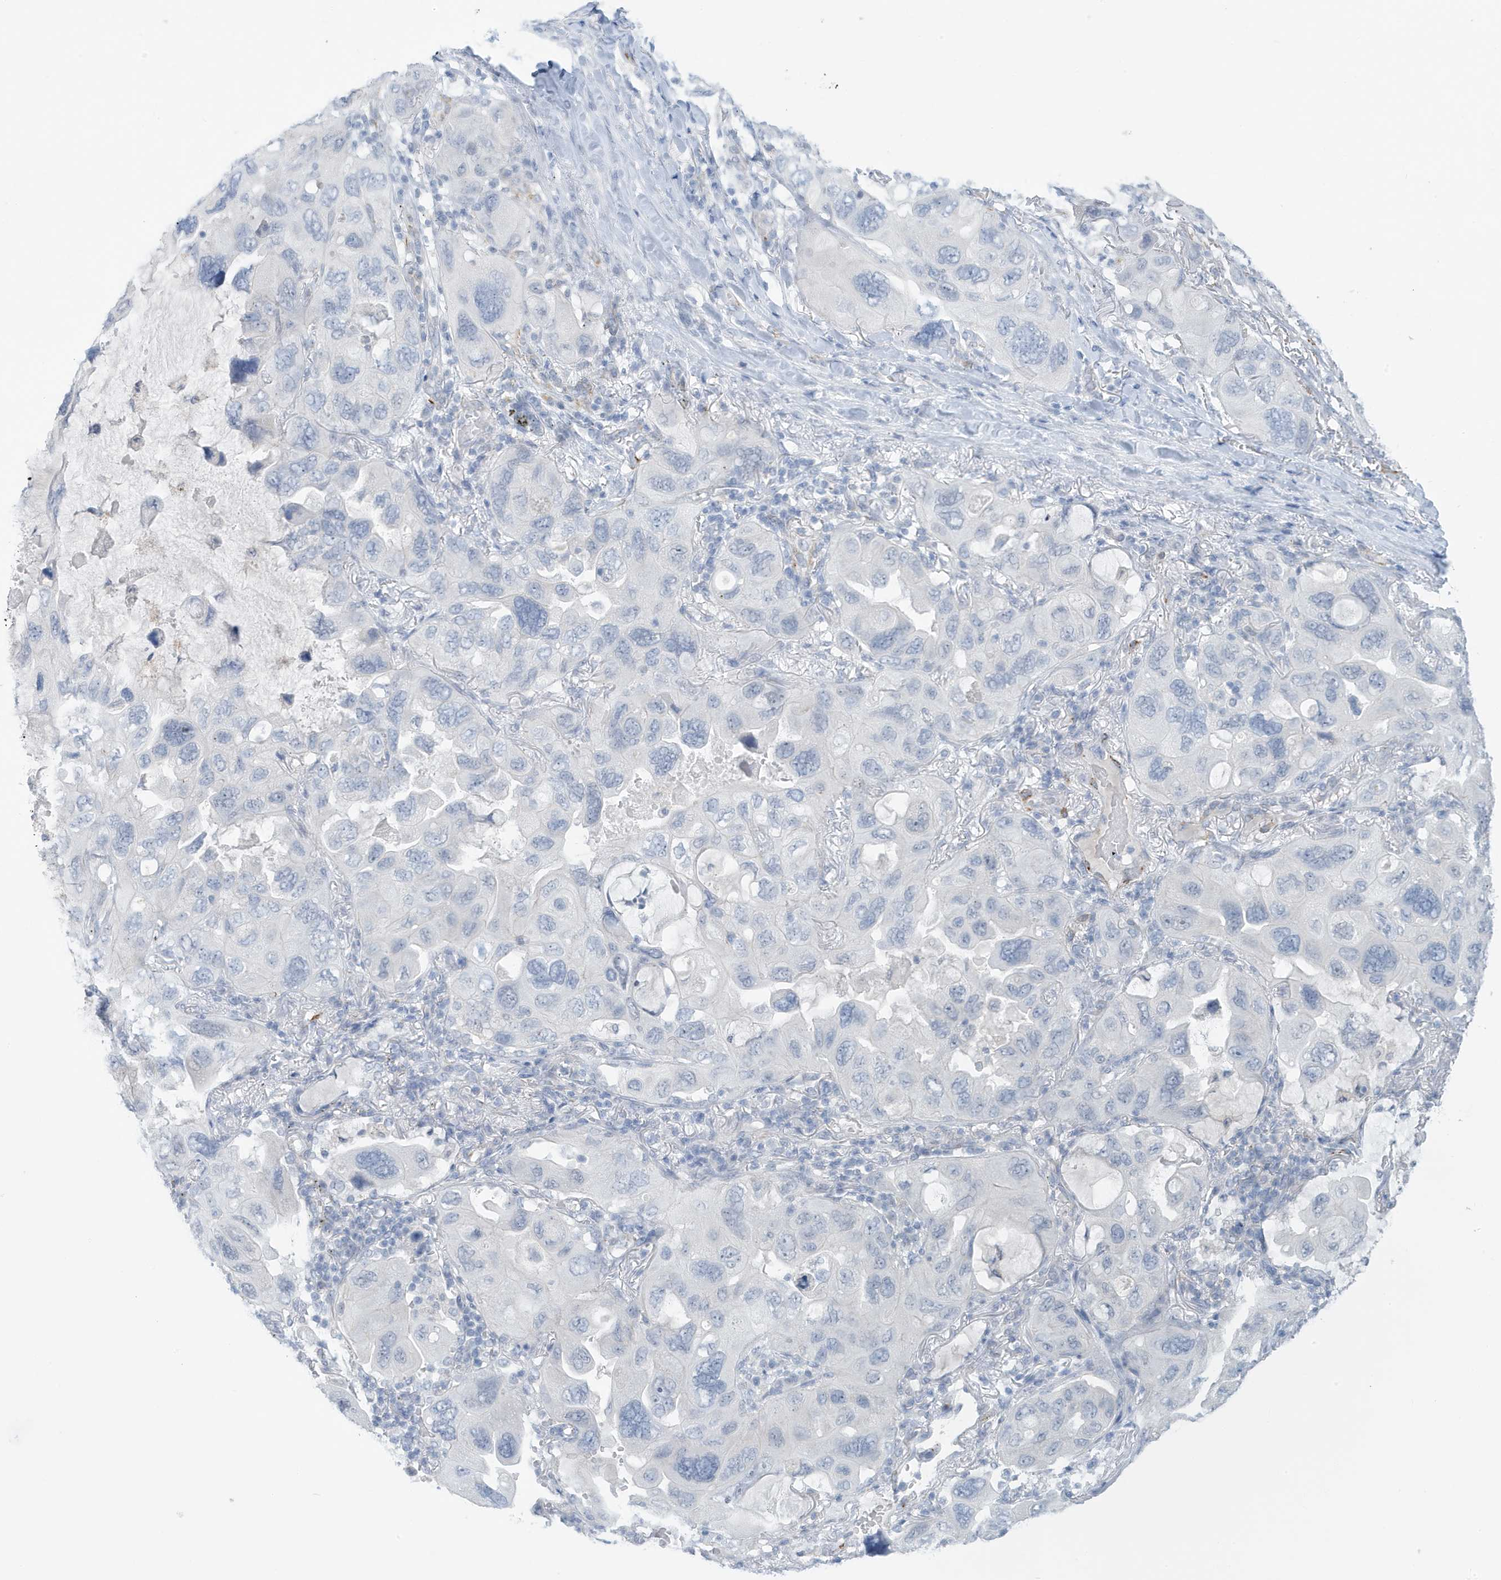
{"staining": {"intensity": "negative", "quantity": "none", "location": "none"}, "tissue": "lung cancer", "cell_type": "Tumor cells", "image_type": "cancer", "snomed": [{"axis": "morphology", "description": "Squamous cell carcinoma, NOS"}, {"axis": "topography", "description": "Lung"}], "caption": "An image of human lung squamous cell carcinoma is negative for staining in tumor cells. Brightfield microscopy of immunohistochemistry (IHC) stained with DAB (3,3'-diaminobenzidine) (brown) and hematoxylin (blue), captured at high magnification.", "gene": "PERM1", "patient": {"sex": "female", "age": 73}}